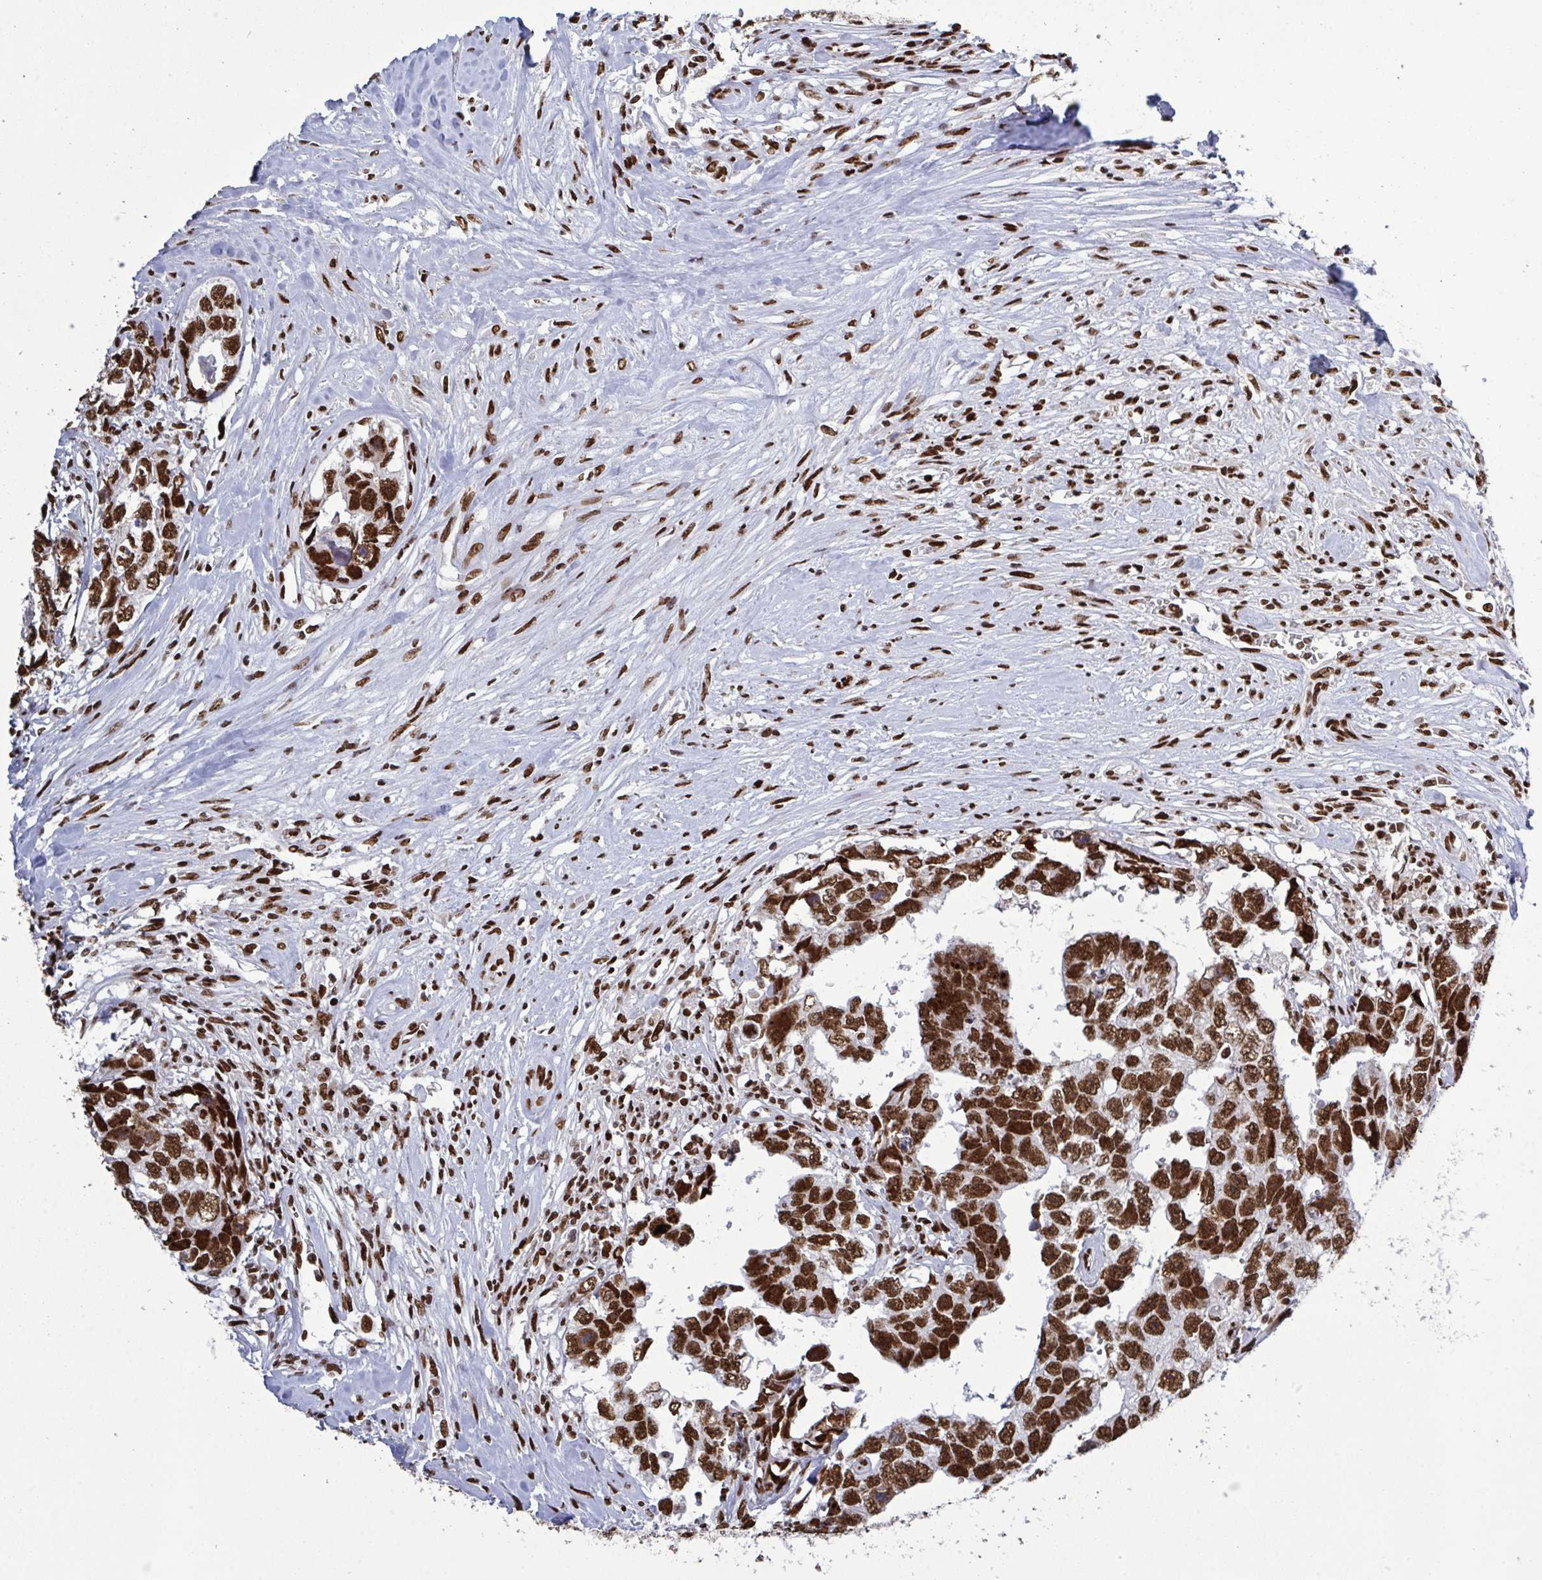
{"staining": {"intensity": "strong", "quantity": ">75%", "location": "nuclear"}, "tissue": "testis cancer", "cell_type": "Tumor cells", "image_type": "cancer", "snomed": [{"axis": "morphology", "description": "Carcinoma, Embryonal, NOS"}, {"axis": "topography", "description": "Testis"}], "caption": "Immunohistochemical staining of embryonal carcinoma (testis) displays high levels of strong nuclear protein staining in about >75% of tumor cells.", "gene": "ZNF607", "patient": {"sex": "male", "age": 22}}